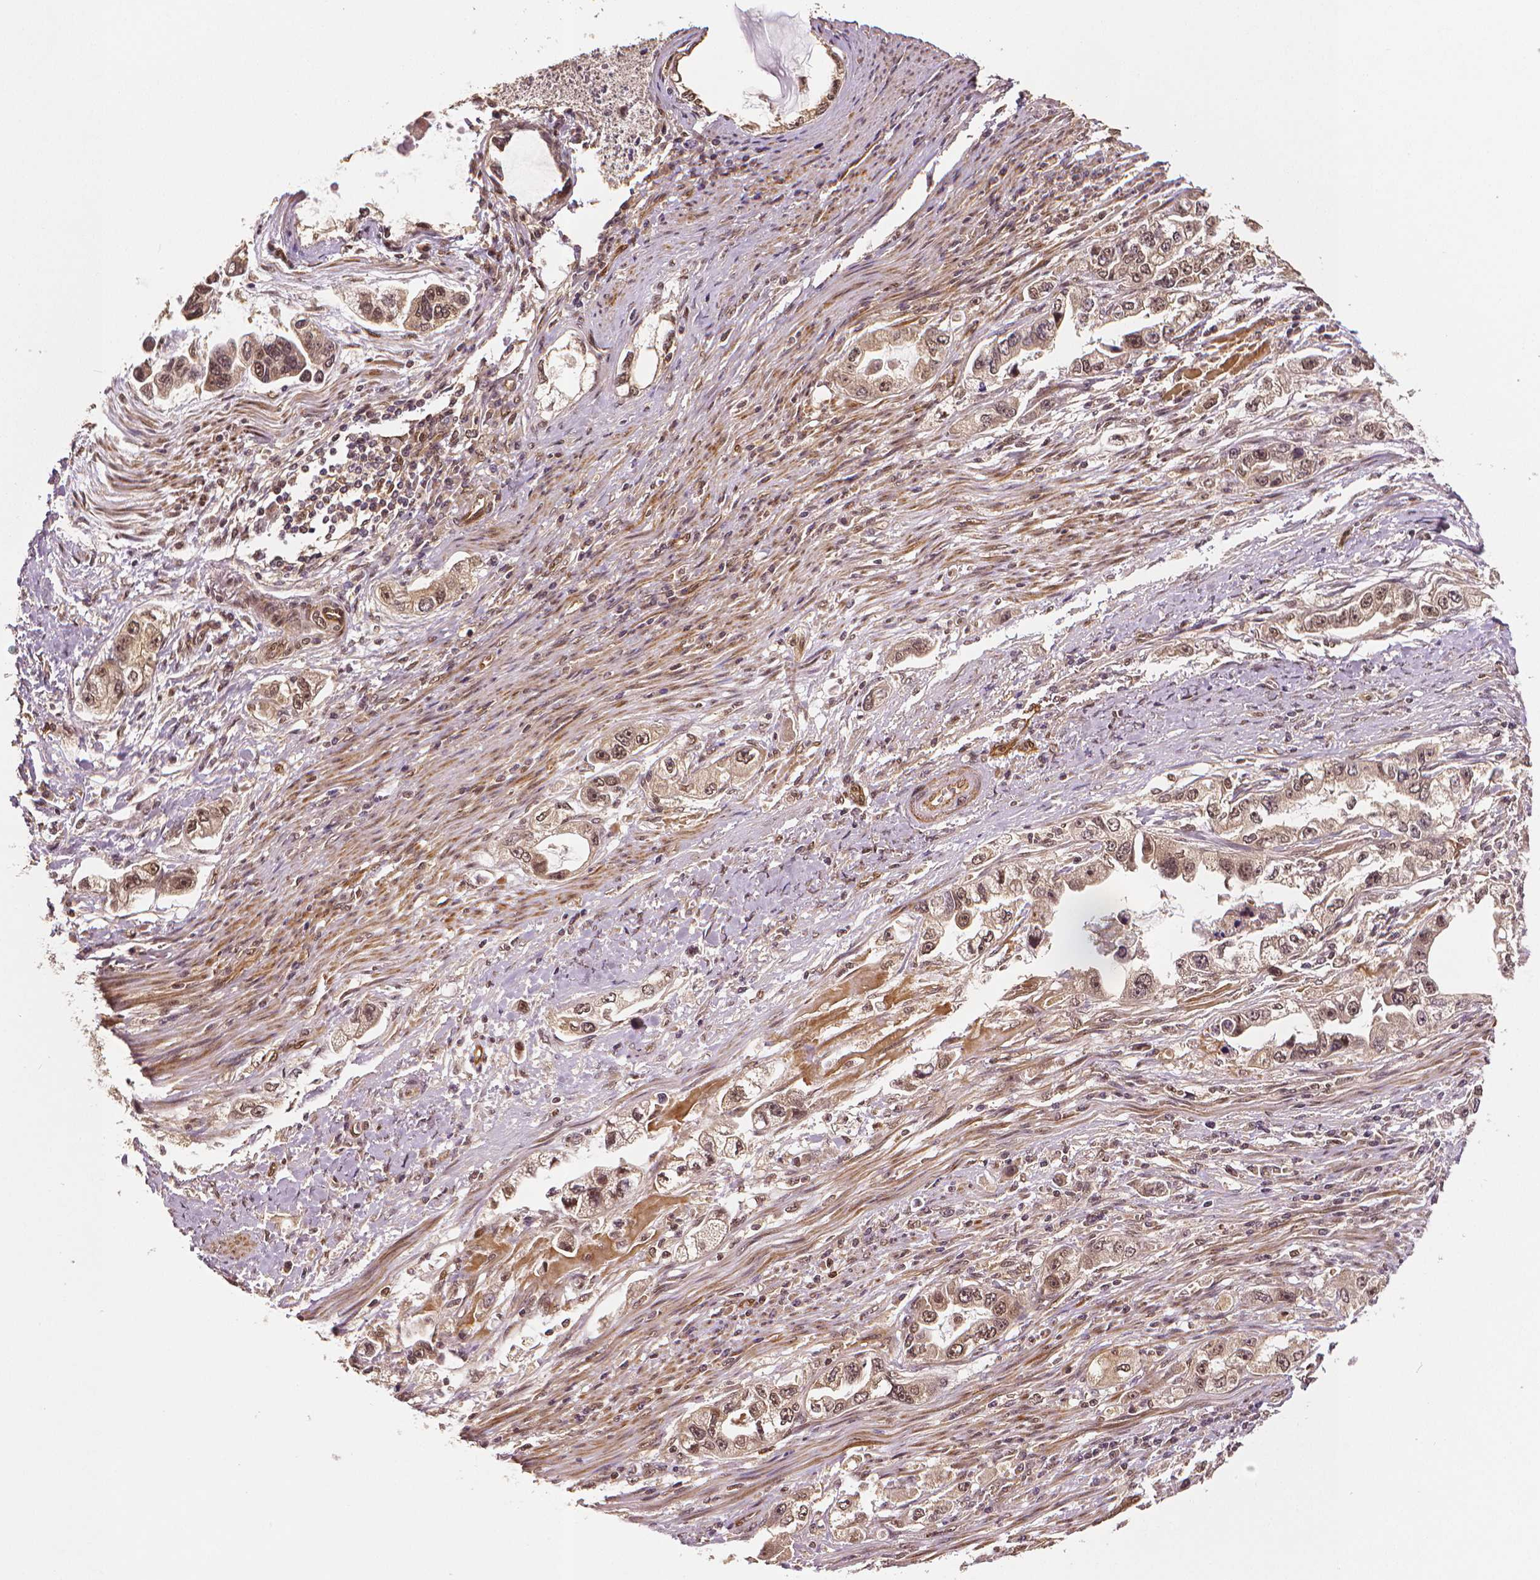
{"staining": {"intensity": "weak", "quantity": ">75%", "location": "cytoplasmic/membranous,nuclear"}, "tissue": "stomach cancer", "cell_type": "Tumor cells", "image_type": "cancer", "snomed": [{"axis": "morphology", "description": "Adenocarcinoma, NOS"}, {"axis": "topography", "description": "Stomach, lower"}], "caption": "A high-resolution micrograph shows immunohistochemistry (IHC) staining of stomach cancer (adenocarcinoma), which demonstrates weak cytoplasmic/membranous and nuclear expression in about >75% of tumor cells.", "gene": "STAT3", "patient": {"sex": "female", "age": 93}}